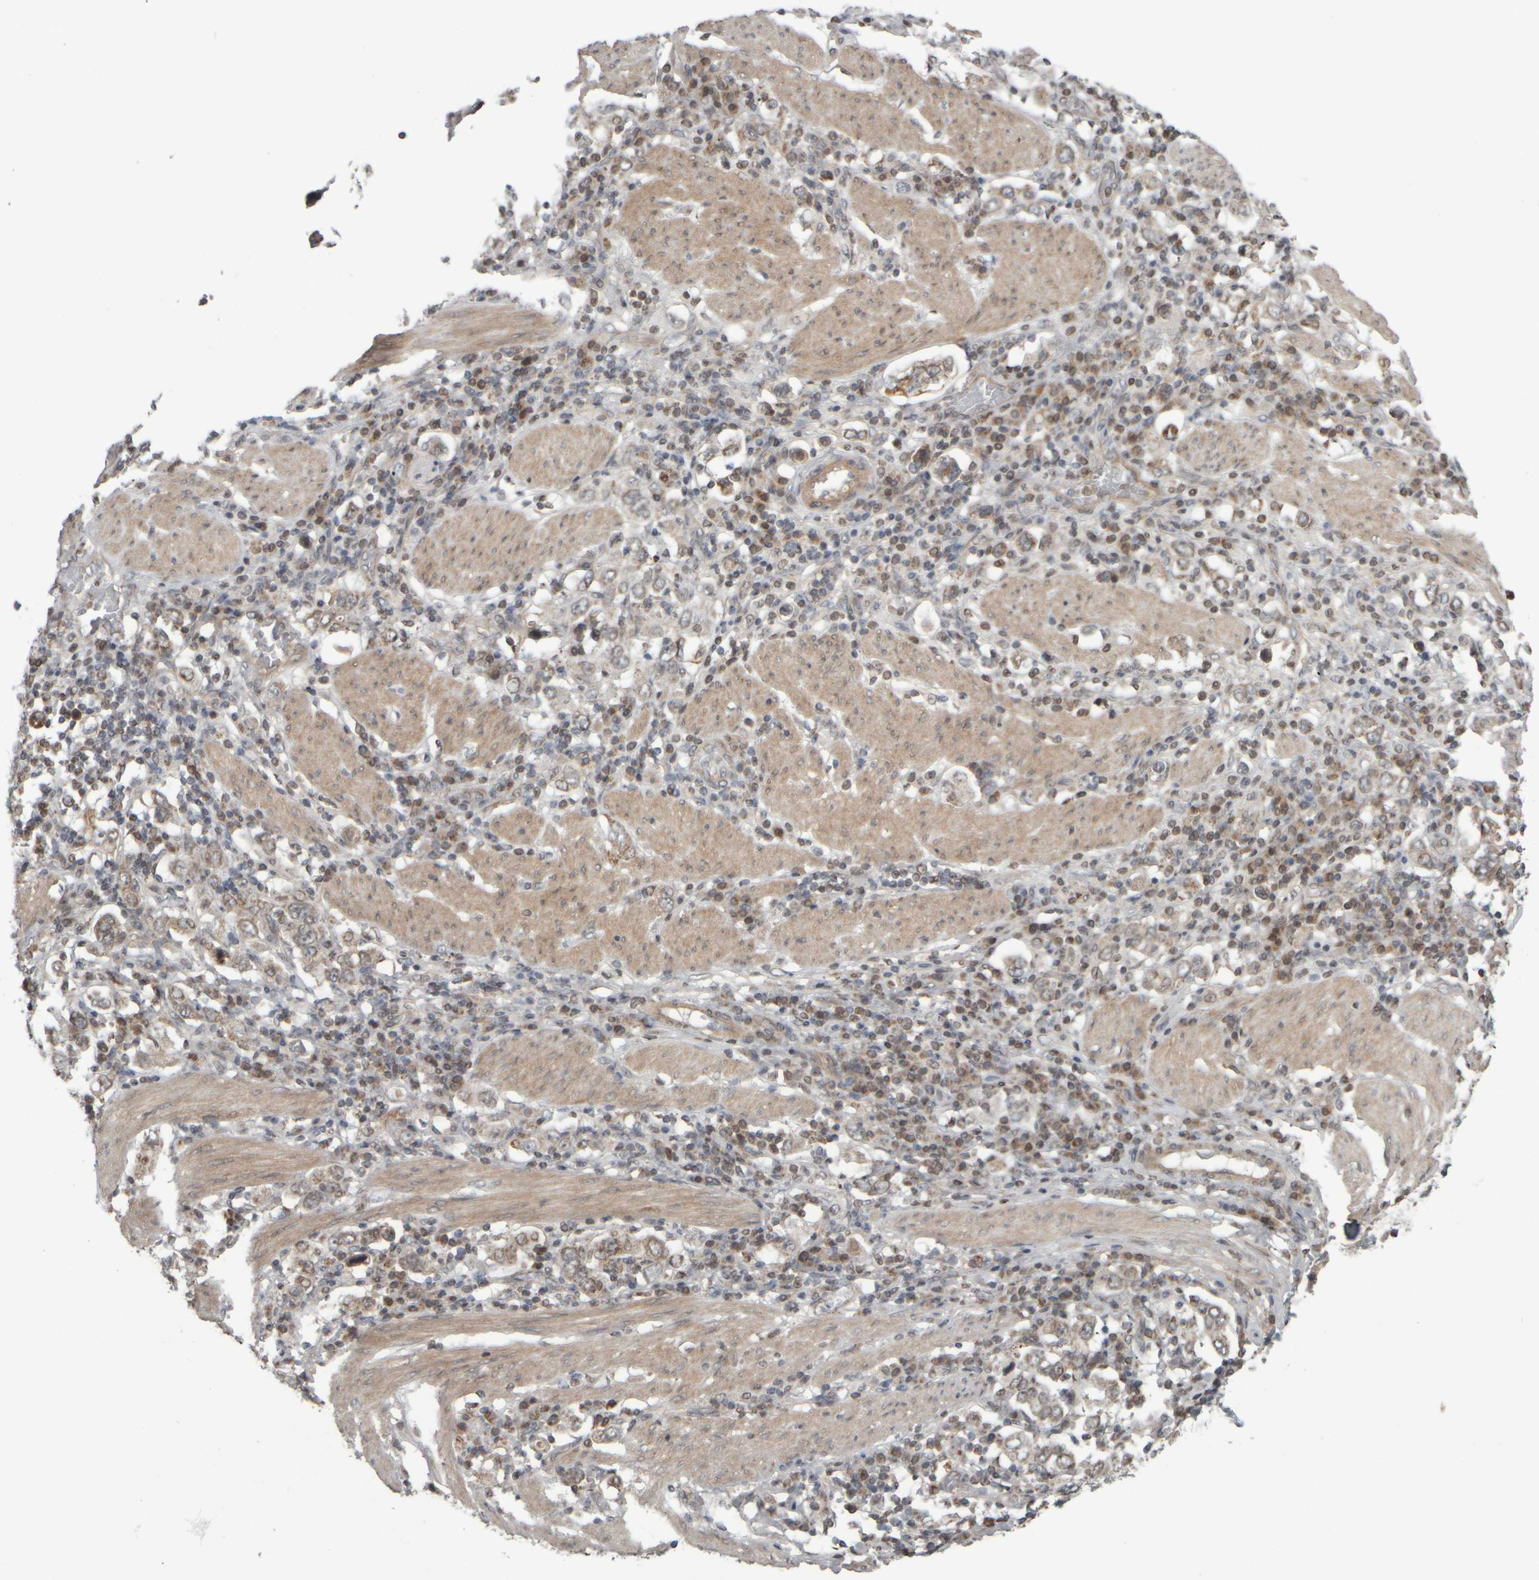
{"staining": {"intensity": "weak", "quantity": "25%-75%", "location": "cytoplasmic/membranous"}, "tissue": "stomach cancer", "cell_type": "Tumor cells", "image_type": "cancer", "snomed": [{"axis": "morphology", "description": "Adenocarcinoma, NOS"}, {"axis": "topography", "description": "Stomach, upper"}], "caption": "Adenocarcinoma (stomach) stained for a protein displays weak cytoplasmic/membranous positivity in tumor cells. Using DAB (3,3'-diaminobenzidine) (brown) and hematoxylin (blue) stains, captured at high magnification using brightfield microscopy.", "gene": "CWC27", "patient": {"sex": "male", "age": 62}}